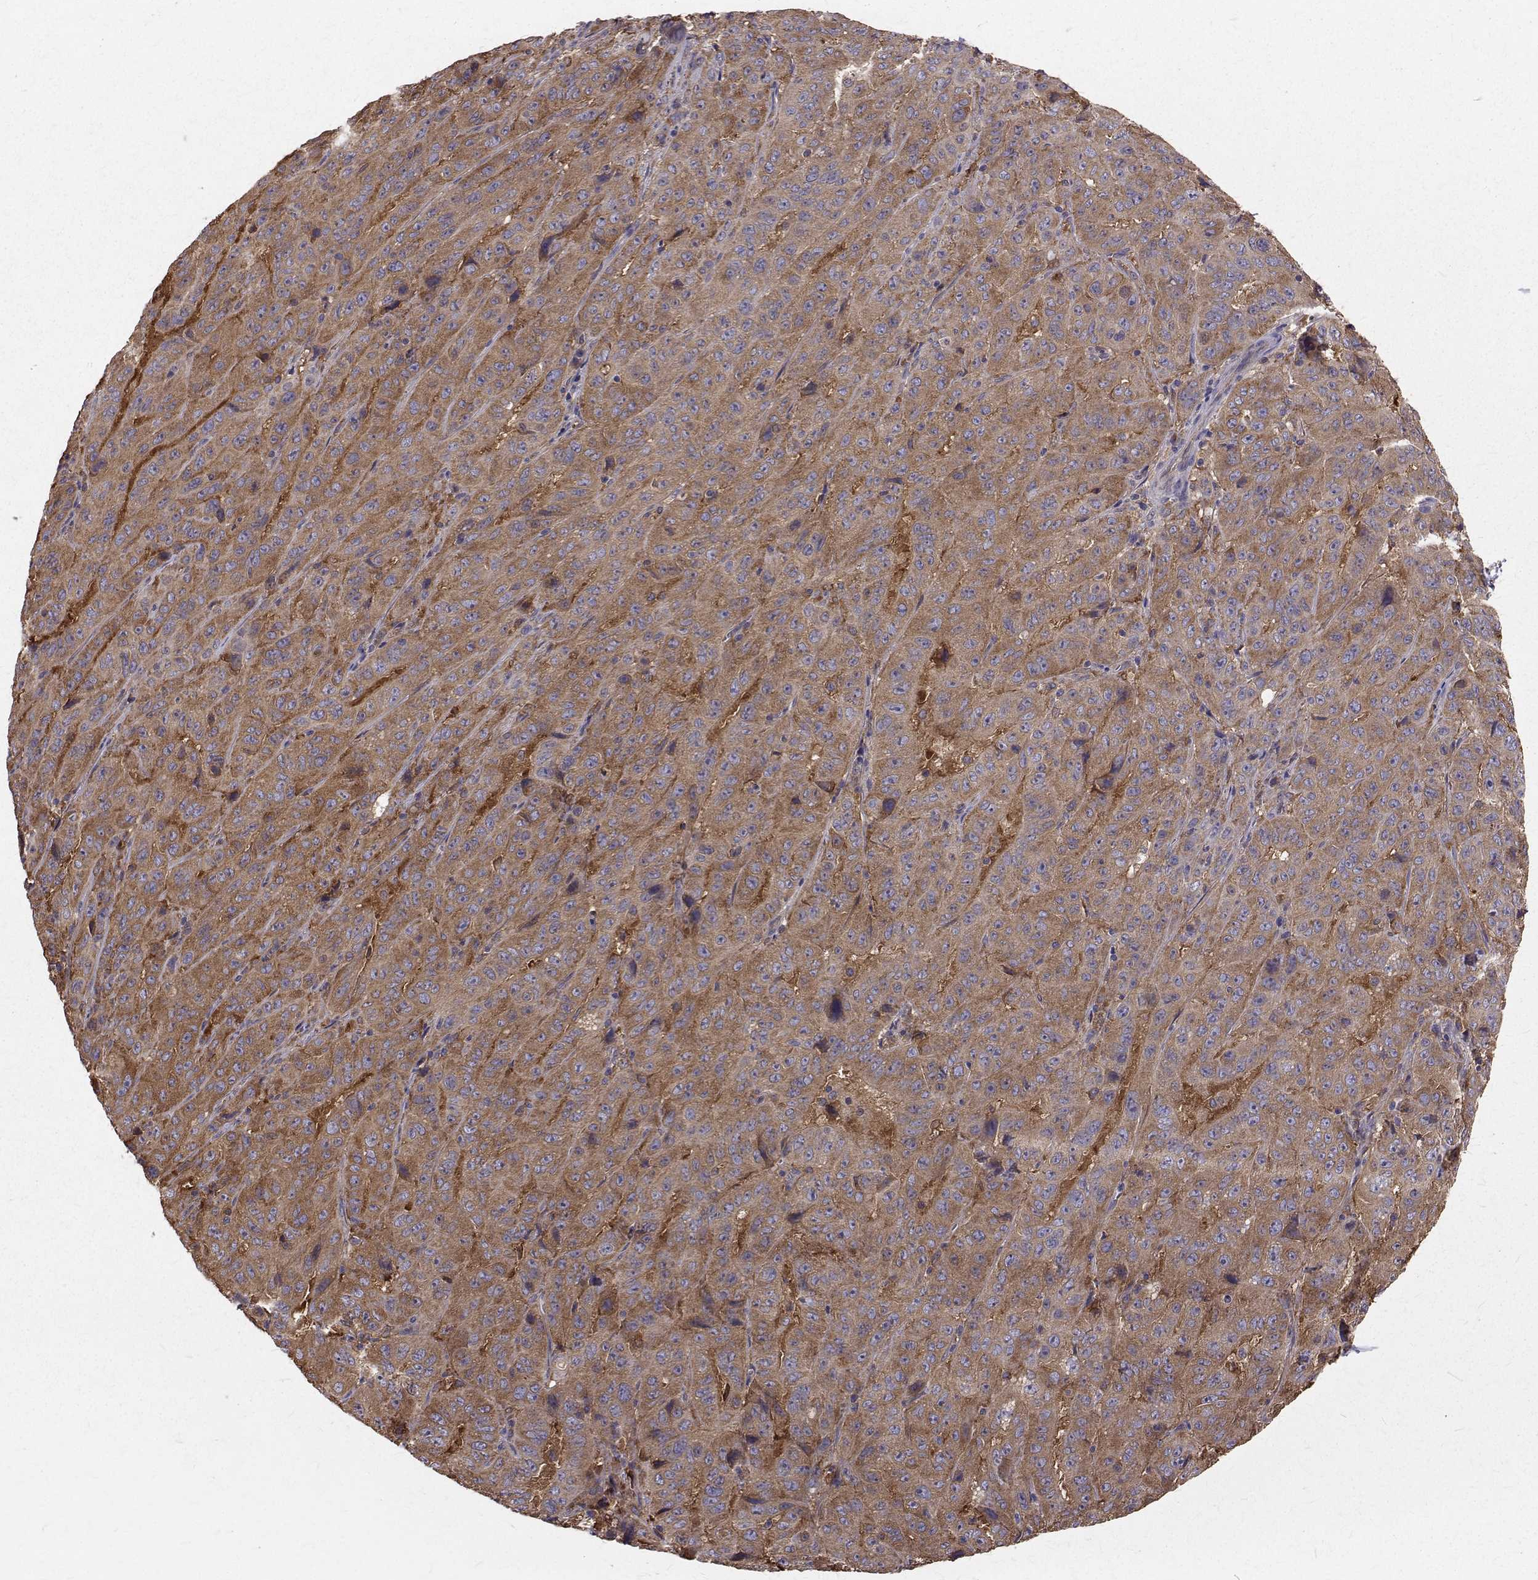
{"staining": {"intensity": "moderate", "quantity": ">75%", "location": "cytoplasmic/membranous"}, "tissue": "pancreatic cancer", "cell_type": "Tumor cells", "image_type": "cancer", "snomed": [{"axis": "morphology", "description": "Adenocarcinoma, NOS"}, {"axis": "topography", "description": "Pancreas"}], "caption": "Immunohistochemistry (IHC) (DAB (3,3'-diaminobenzidine)) staining of human adenocarcinoma (pancreatic) reveals moderate cytoplasmic/membranous protein staining in approximately >75% of tumor cells.", "gene": "FARSB", "patient": {"sex": "male", "age": 63}}